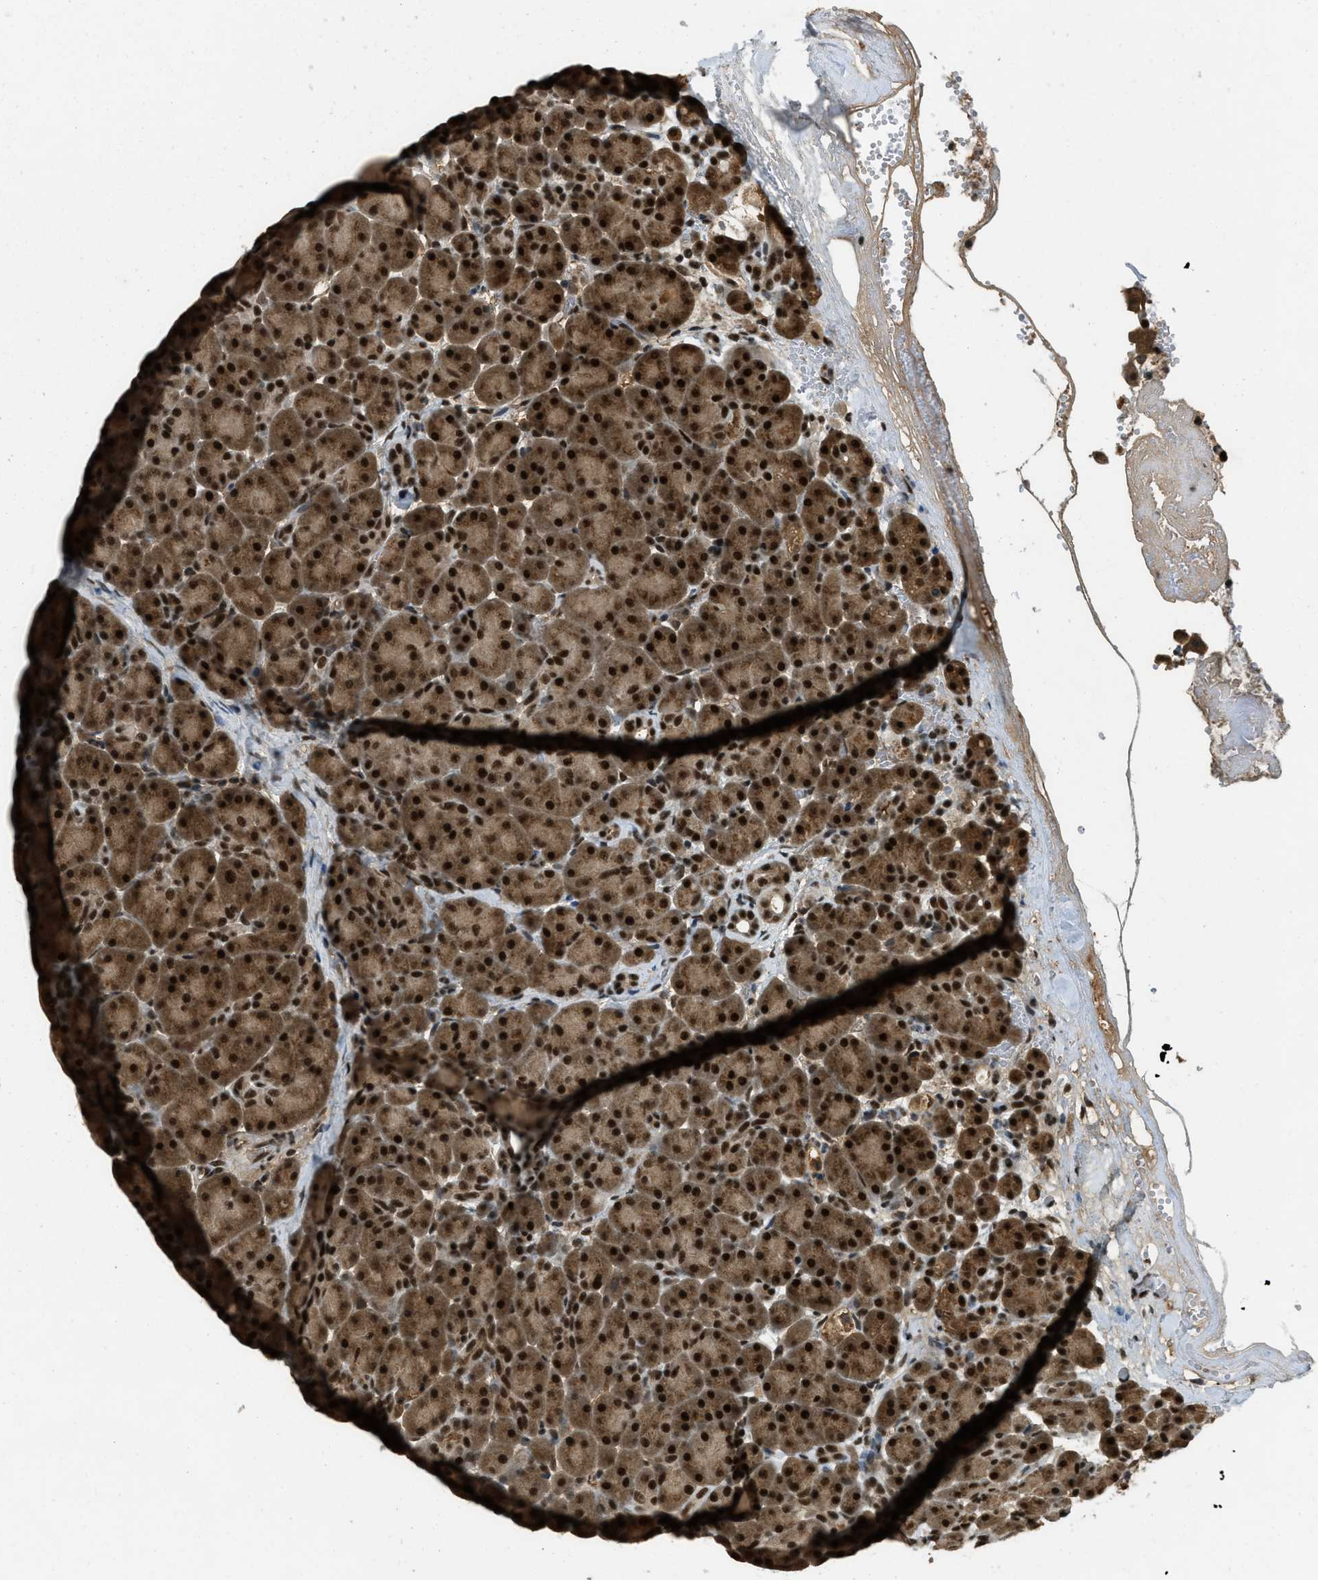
{"staining": {"intensity": "strong", "quantity": ">75%", "location": "cytoplasmic/membranous,nuclear"}, "tissue": "pancreas", "cell_type": "Exocrine glandular cells", "image_type": "normal", "snomed": [{"axis": "morphology", "description": "Normal tissue, NOS"}, {"axis": "topography", "description": "Pancreas"}], "caption": "Human pancreas stained for a protein (brown) exhibits strong cytoplasmic/membranous,nuclear positive staining in approximately >75% of exocrine glandular cells.", "gene": "ZNF148", "patient": {"sex": "male", "age": 66}}